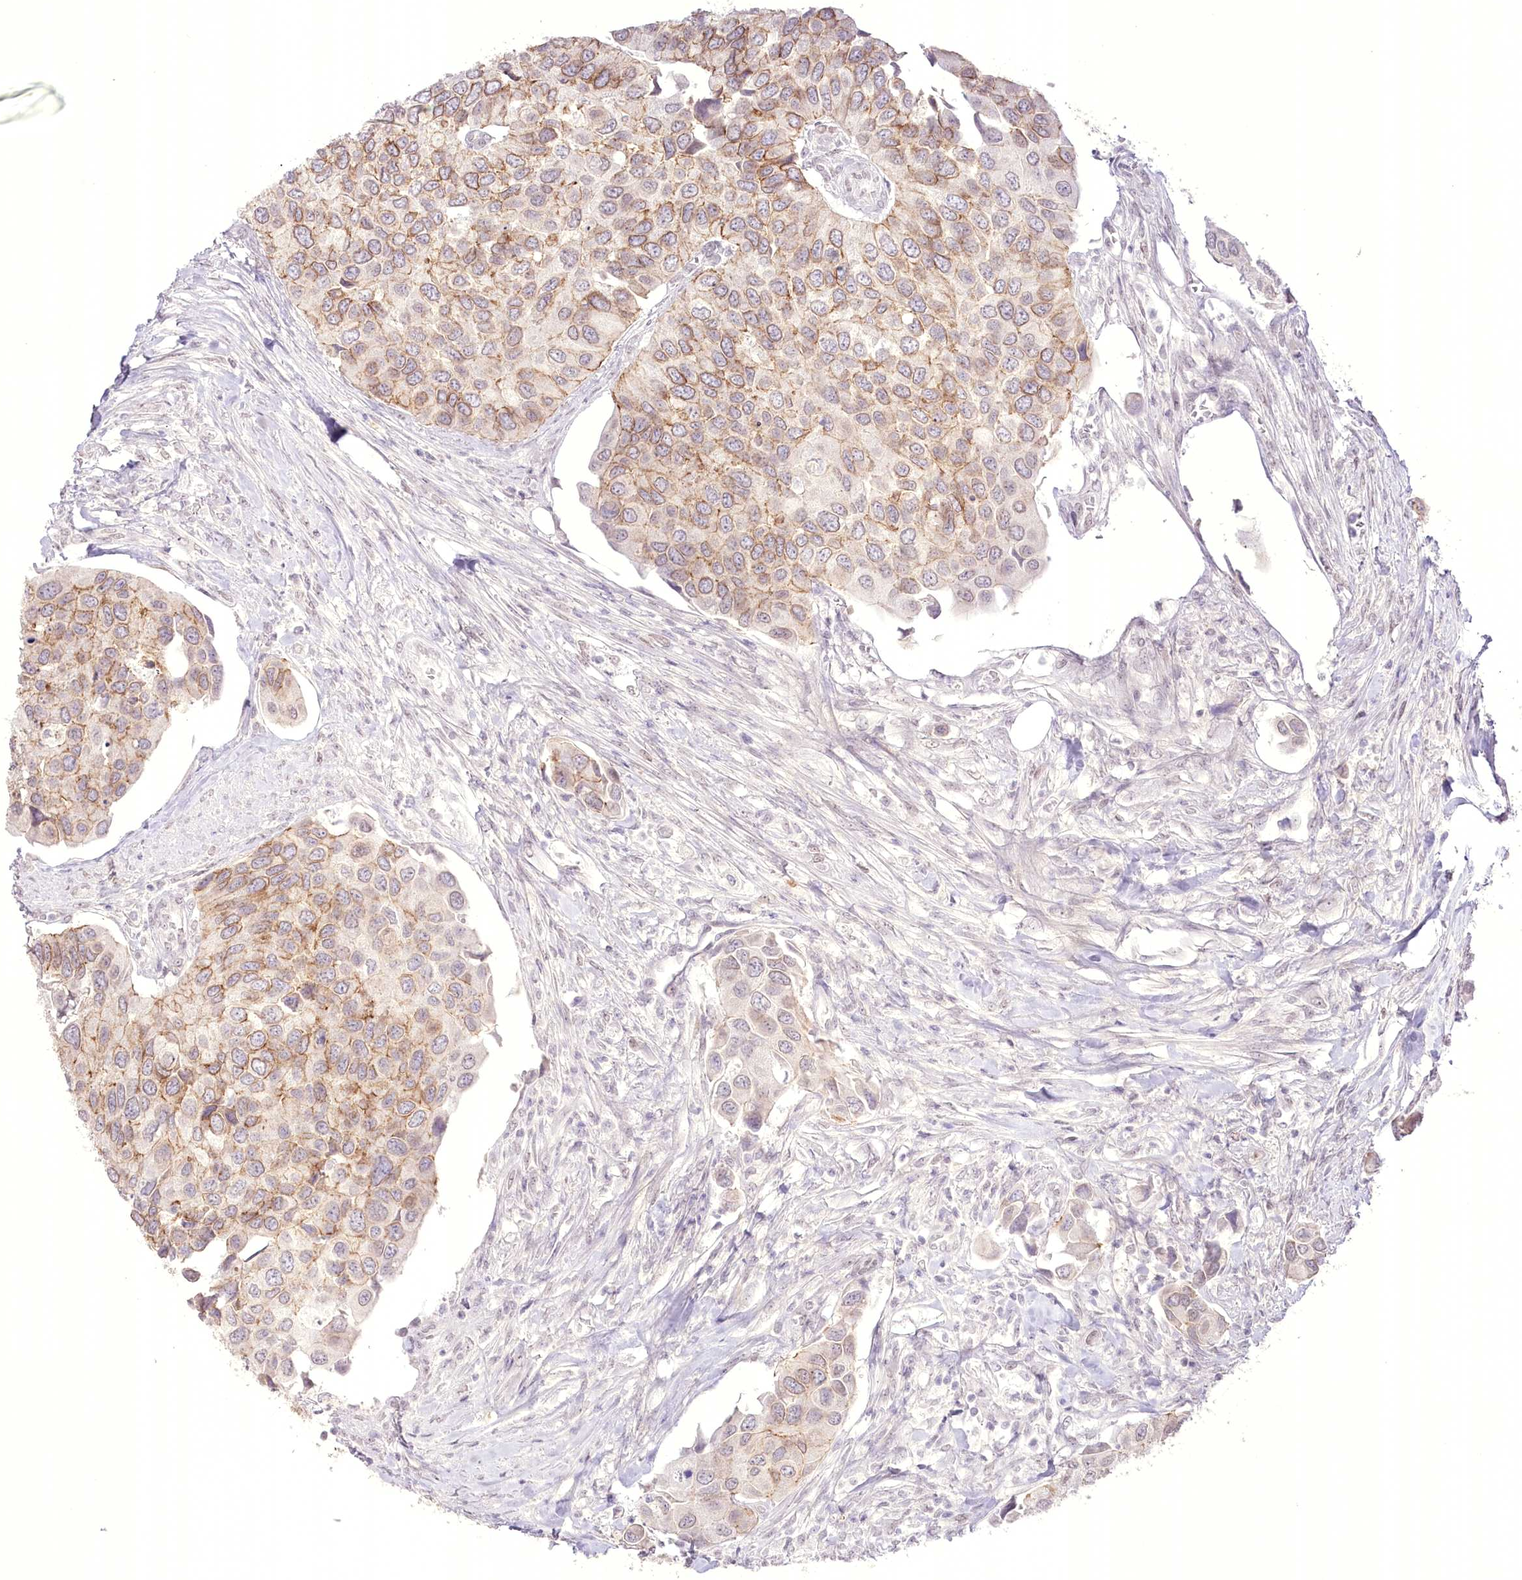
{"staining": {"intensity": "moderate", "quantity": "25%-75%", "location": "cytoplasmic/membranous"}, "tissue": "urothelial cancer", "cell_type": "Tumor cells", "image_type": "cancer", "snomed": [{"axis": "morphology", "description": "Urothelial carcinoma, High grade"}, {"axis": "topography", "description": "Urinary bladder"}], "caption": "Protein staining of urothelial cancer tissue exhibits moderate cytoplasmic/membranous positivity in approximately 25%-75% of tumor cells. The staining is performed using DAB brown chromogen to label protein expression. The nuclei are counter-stained blue using hematoxylin.", "gene": "SLC39A10", "patient": {"sex": "male", "age": 74}}